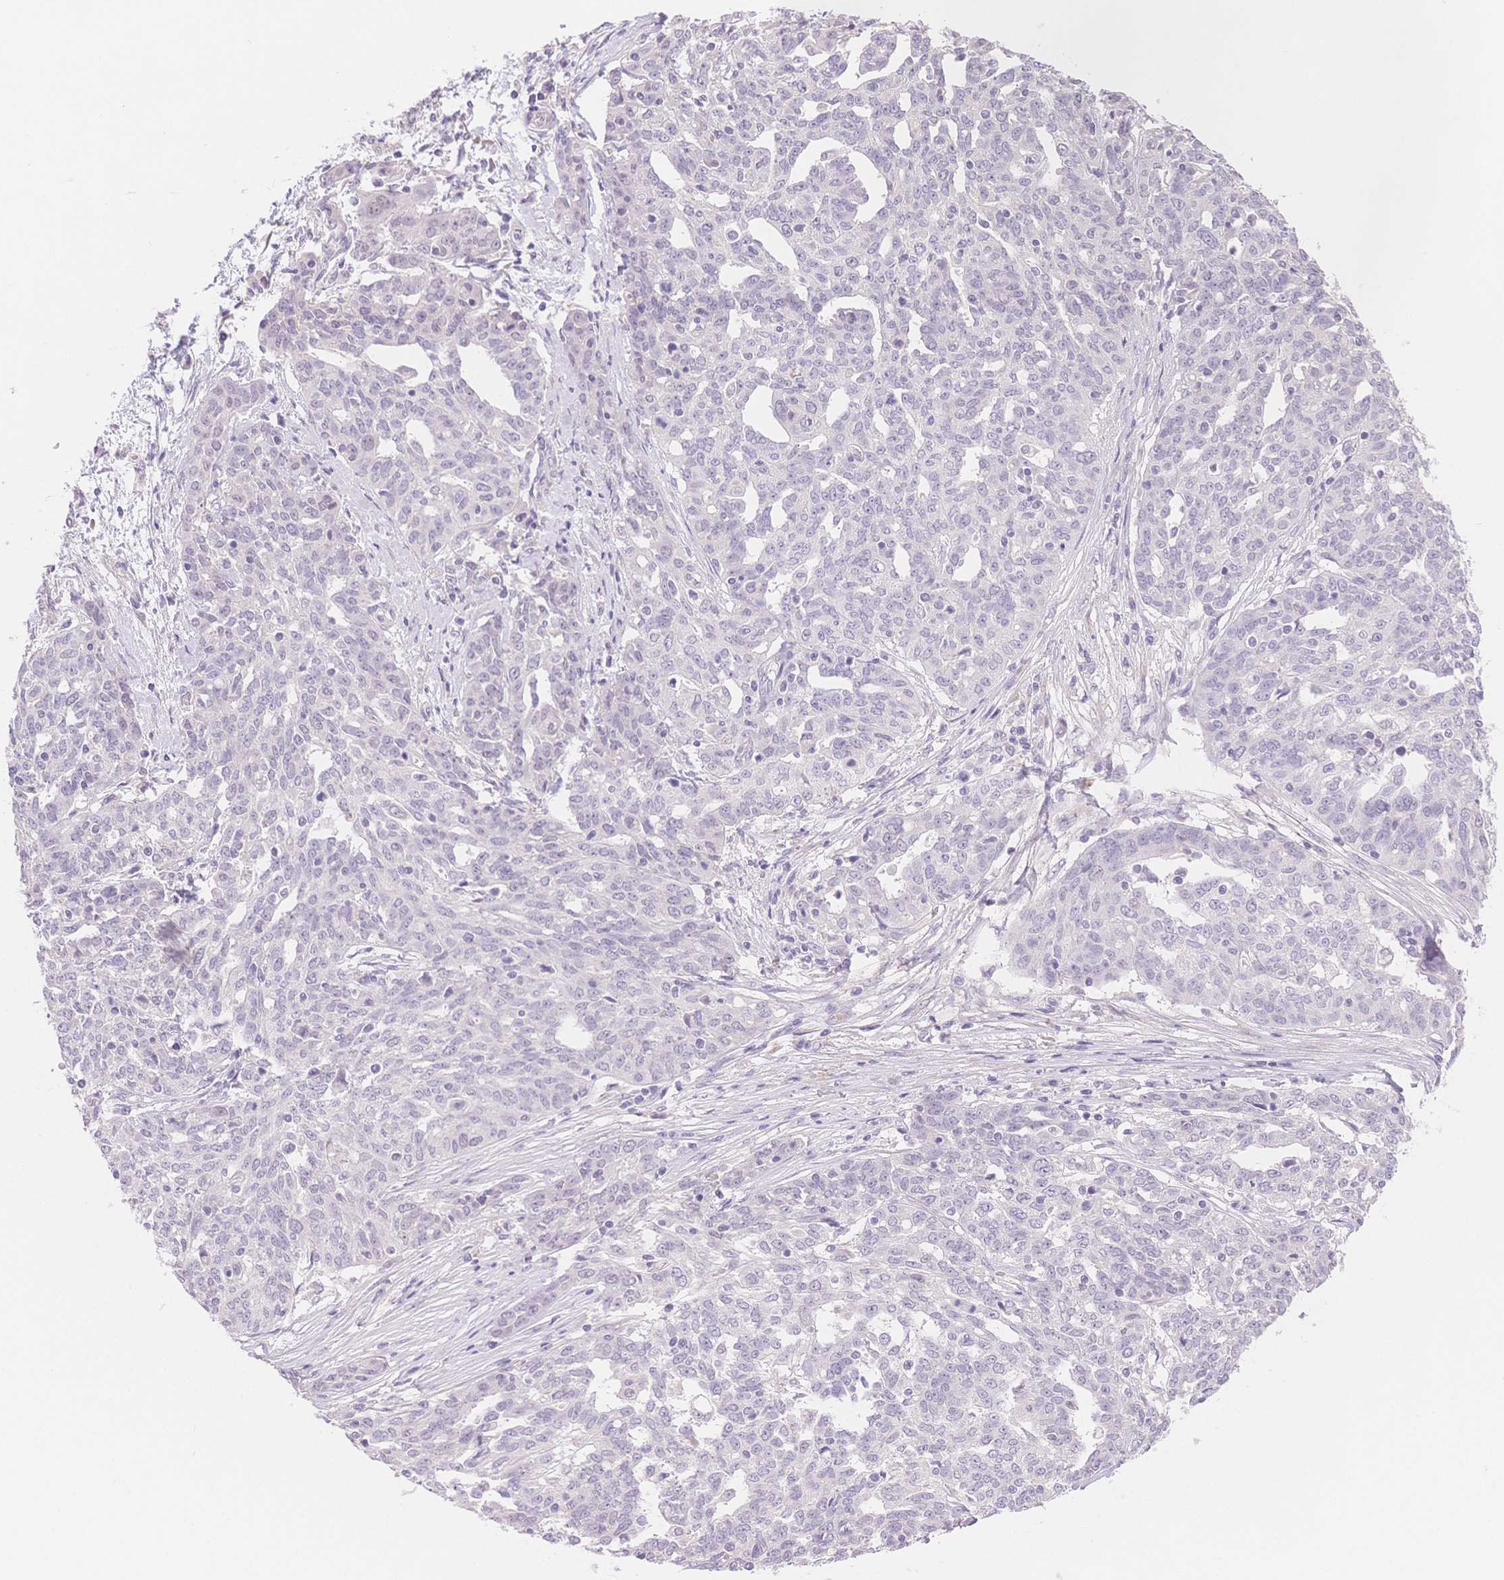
{"staining": {"intensity": "negative", "quantity": "none", "location": "none"}, "tissue": "ovarian cancer", "cell_type": "Tumor cells", "image_type": "cancer", "snomed": [{"axis": "morphology", "description": "Cystadenocarcinoma, serous, NOS"}, {"axis": "topography", "description": "Ovary"}], "caption": "There is no significant positivity in tumor cells of serous cystadenocarcinoma (ovarian).", "gene": "MYOM1", "patient": {"sex": "female", "age": 67}}